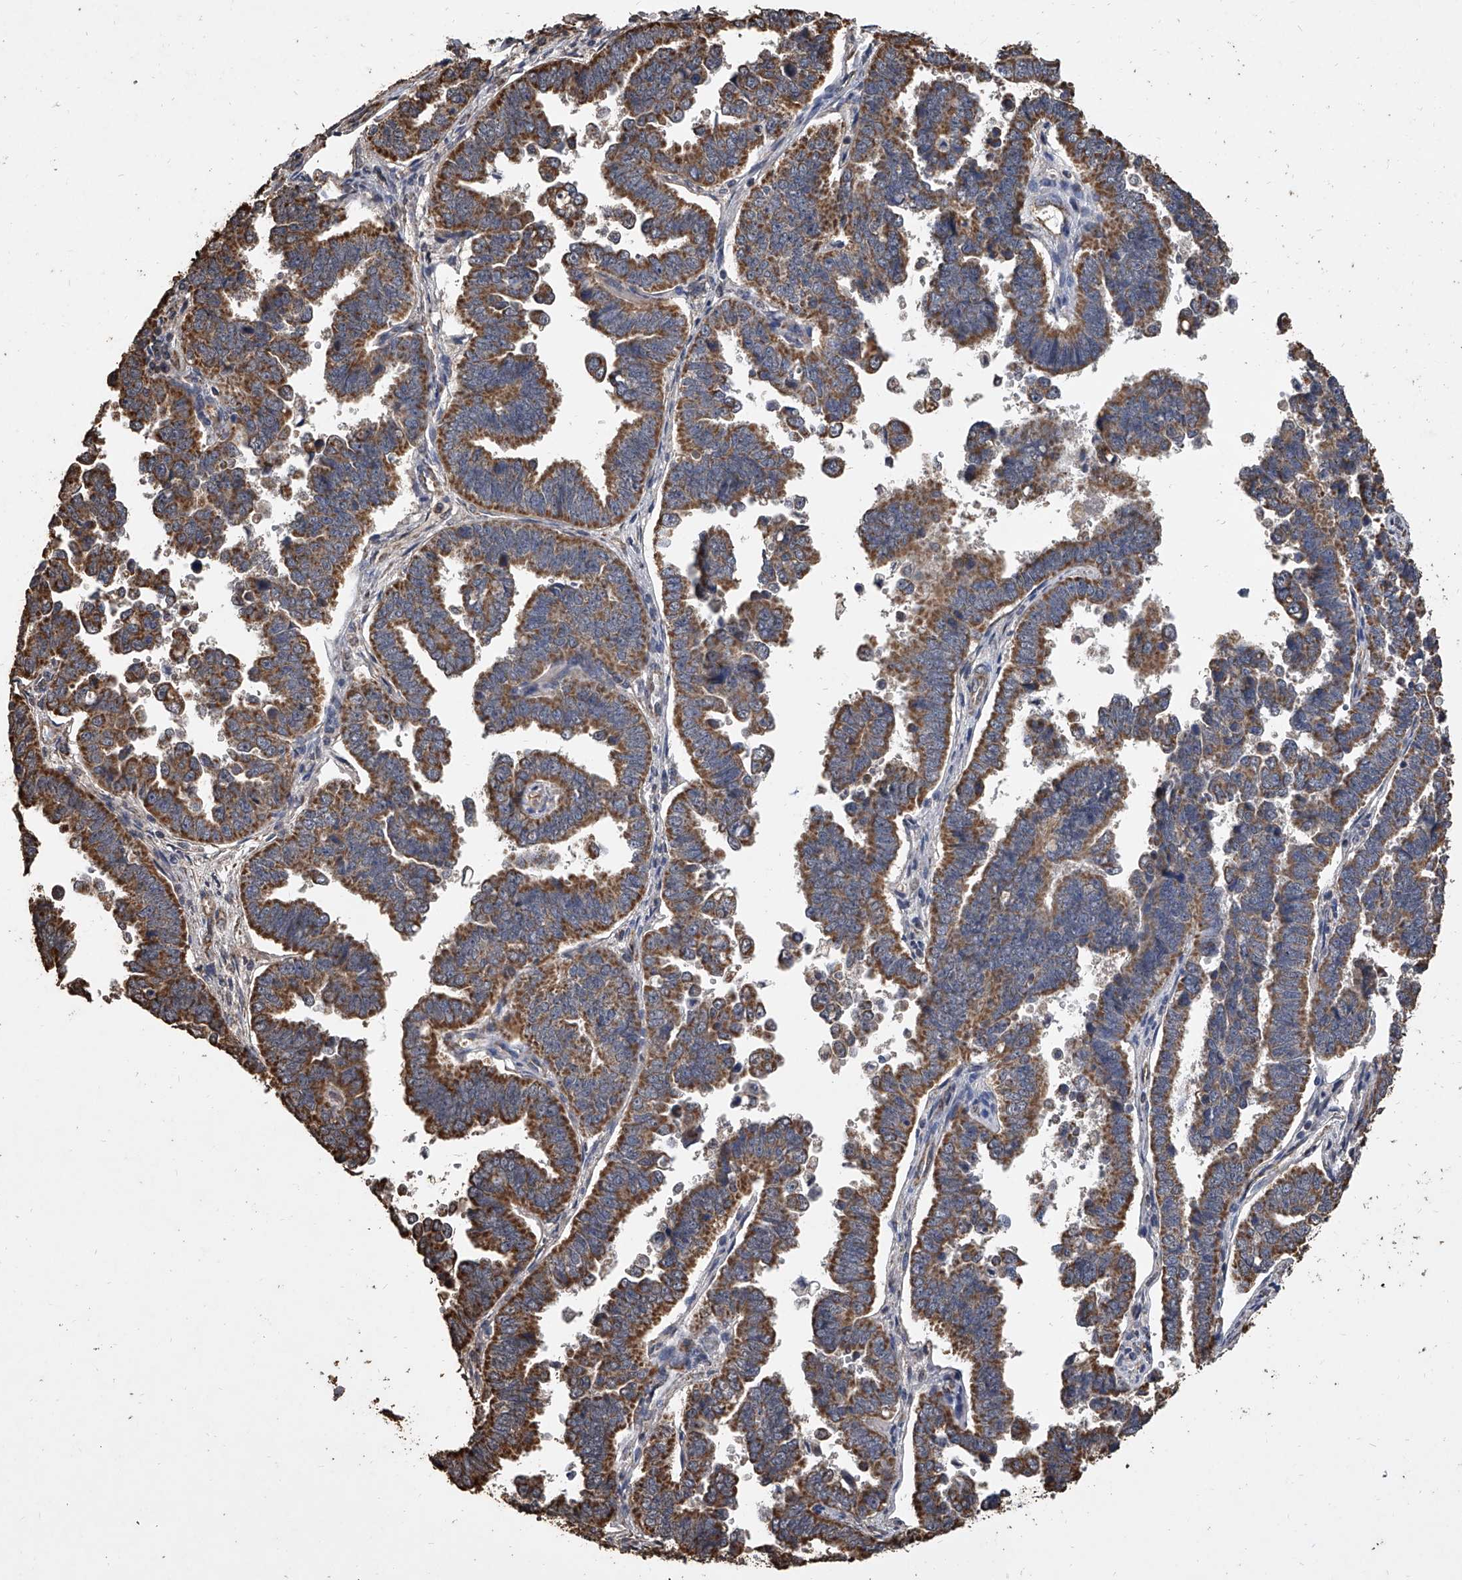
{"staining": {"intensity": "strong", "quantity": ">75%", "location": "cytoplasmic/membranous"}, "tissue": "endometrial cancer", "cell_type": "Tumor cells", "image_type": "cancer", "snomed": [{"axis": "morphology", "description": "Adenocarcinoma, NOS"}, {"axis": "topography", "description": "Endometrium"}], "caption": "Human endometrial cancer stained with a brown dye exhibits strong cytoplasmic/membranous positive expression in approximately >75% of tumor cells.", "gene": "MRPL28", "patient": {"sex": "female", "age": 75}}